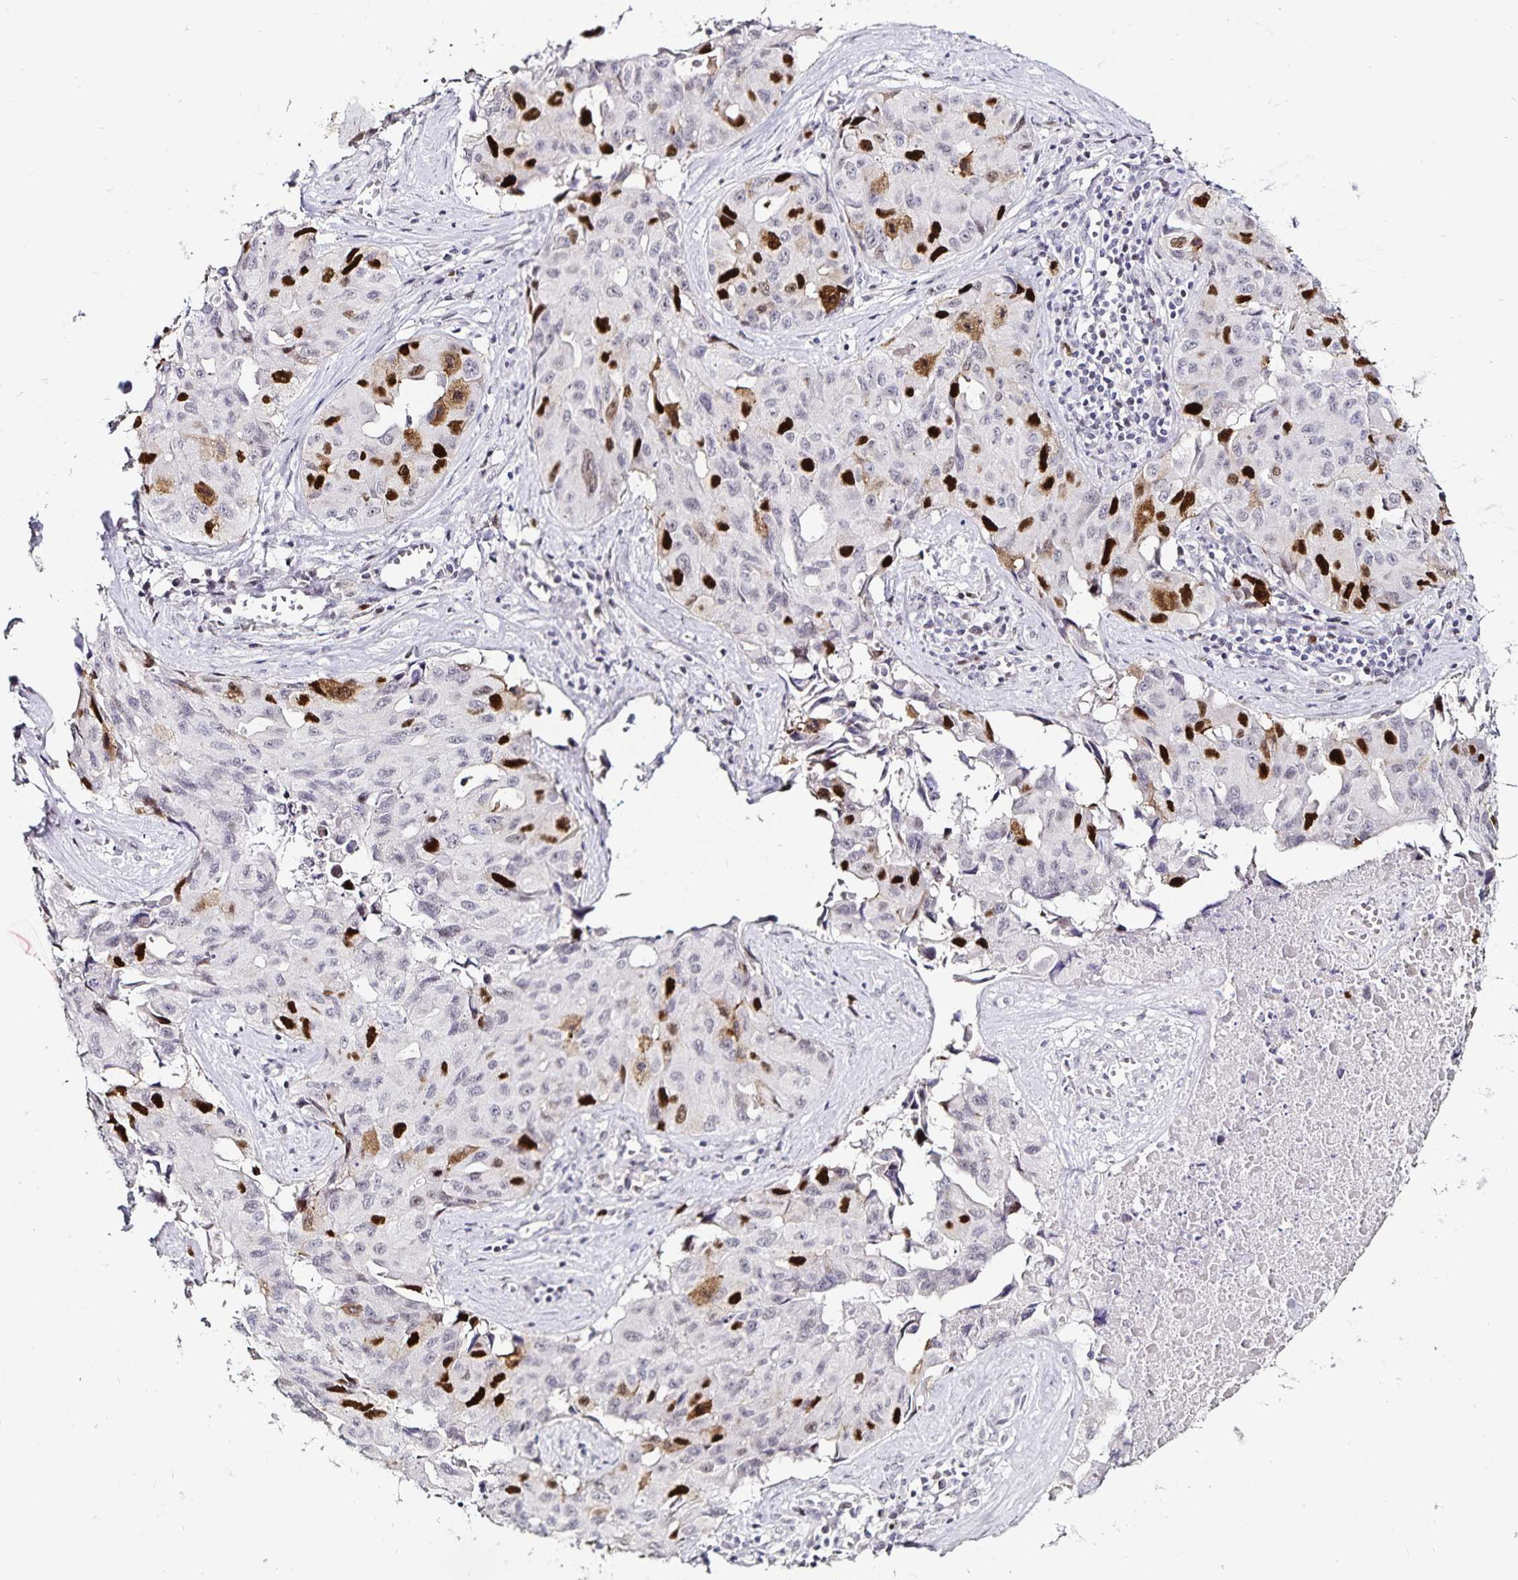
{"staining": {"intensity": "strong", "quantity": "<25%", "location": "nuclear"}, "tissue": "lung cancer", "cell_type": "Tumor cells", "image_type": "cancer", "snomed": [{"axis": "morphology", "description": "Adenocarcinoma, NOS"}, {"axis": "topography", "description": "Lymph node"}, {"axis": "topography", "description": "Lung"}], "caption": "IHC of human lung adenocarcinoma demonstrates medium levels of strong nuclear positivity in about <25% of tumor cells.", "gene": "ANLN", "patient": {"sex": "male", "age": 64}}